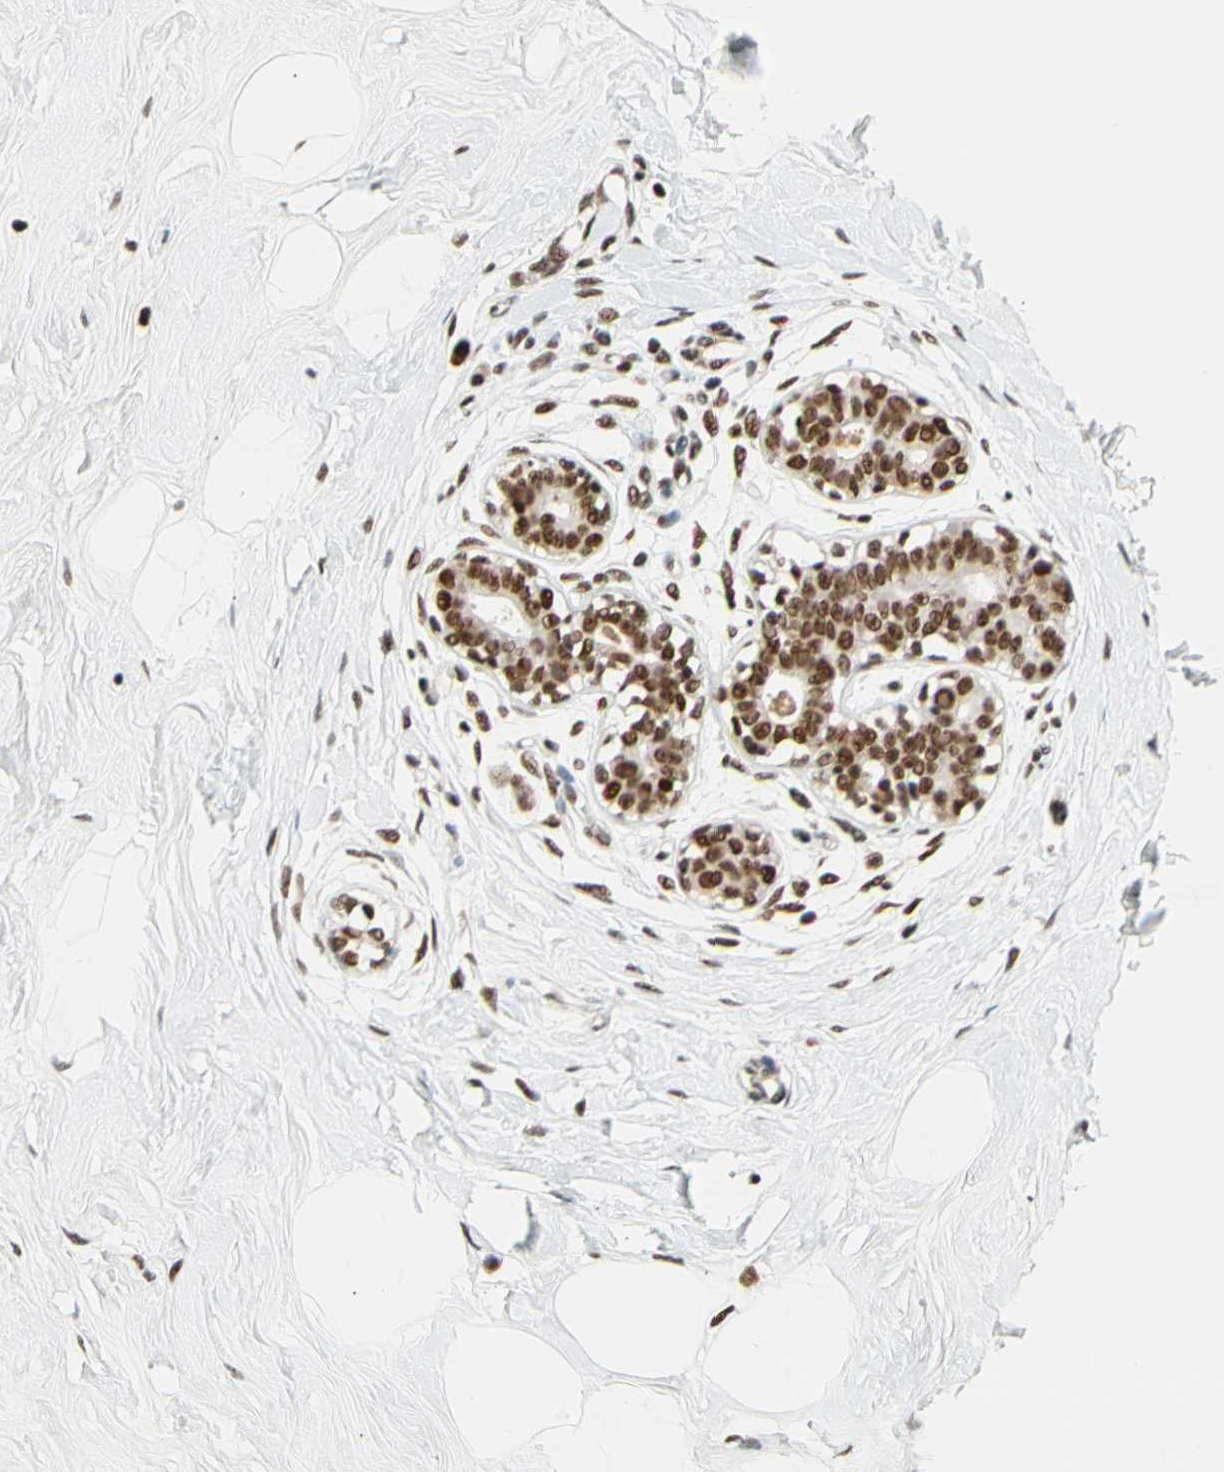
{"staining": {"intensity": "moderate", "quantity": "25%-75%", "location": "nuclear"}, "tissue": "breast", "cell_type": "Adipocytes", "image_type": "normal", "snomed": [{"axis": "morphology", "description": "Normal tissue, NOS"}, {"axis": "topography", "description": "Breast"}], "caption": "IHC (DAB) staining of benign human breast shows moderate nuclear protein staining in about 25%-75% of adipocytes.", "gene": "ZSCAN16", "patient": {"sex": "female", "age": 23}}